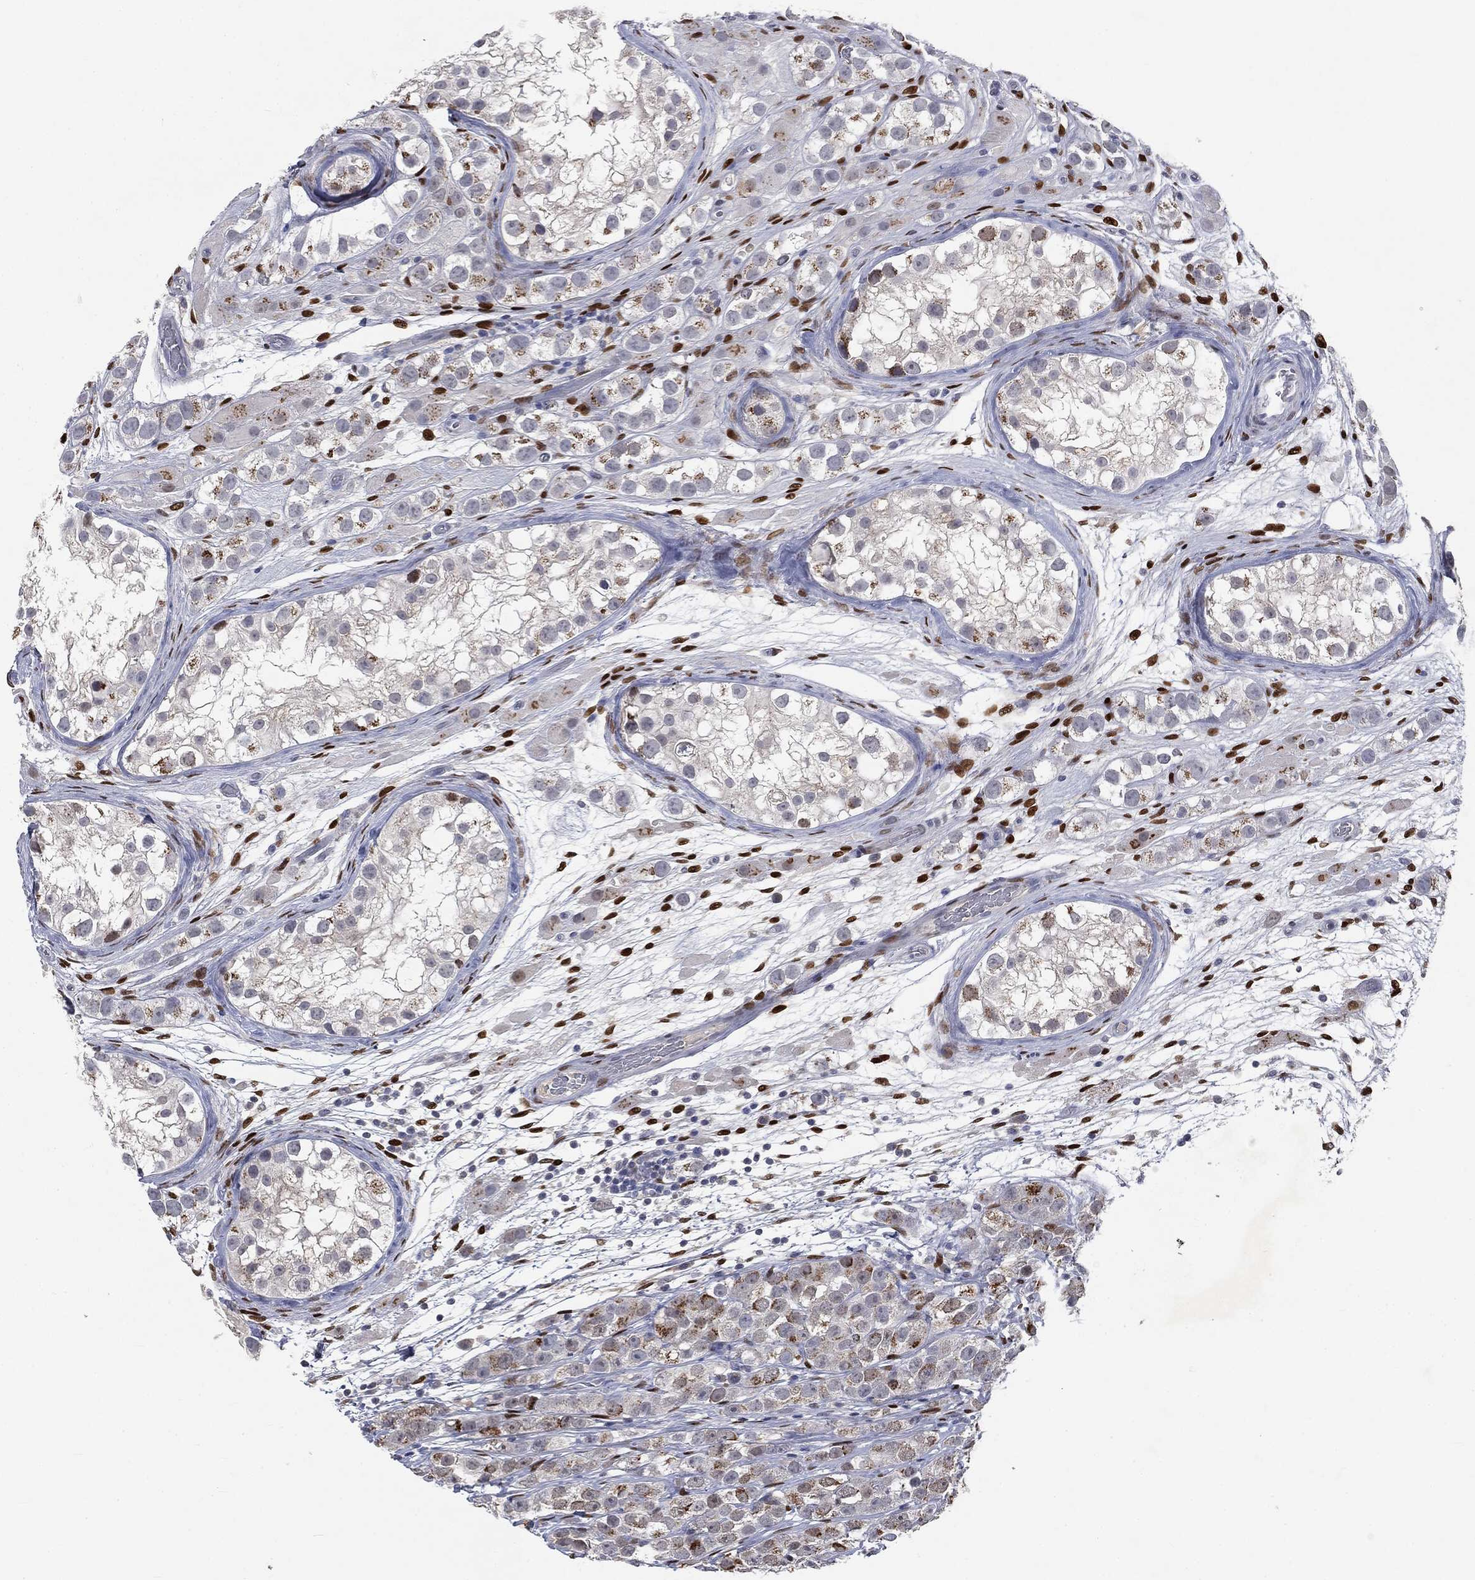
{"staining": {"intensity": "strong", "quantity": "<25%", "location": "cytoplasmic/membranous"}, "tissue": "testis cancer", "cell_type": "Tumor cells", "image_type": "cancer", "snomed": [{"axis": "morphology", "description": "Seminoma, NOS"}, {"axis": "topography", "description": "Testis"}], "caption": "Immunohistochemistry of testis seminoma displays medium levels of strong cytoplasmic/membranous staining in approximately <25% of tumor cells.", "gene": "CASD1", "patient": {"sex": "male", "age": 28}}